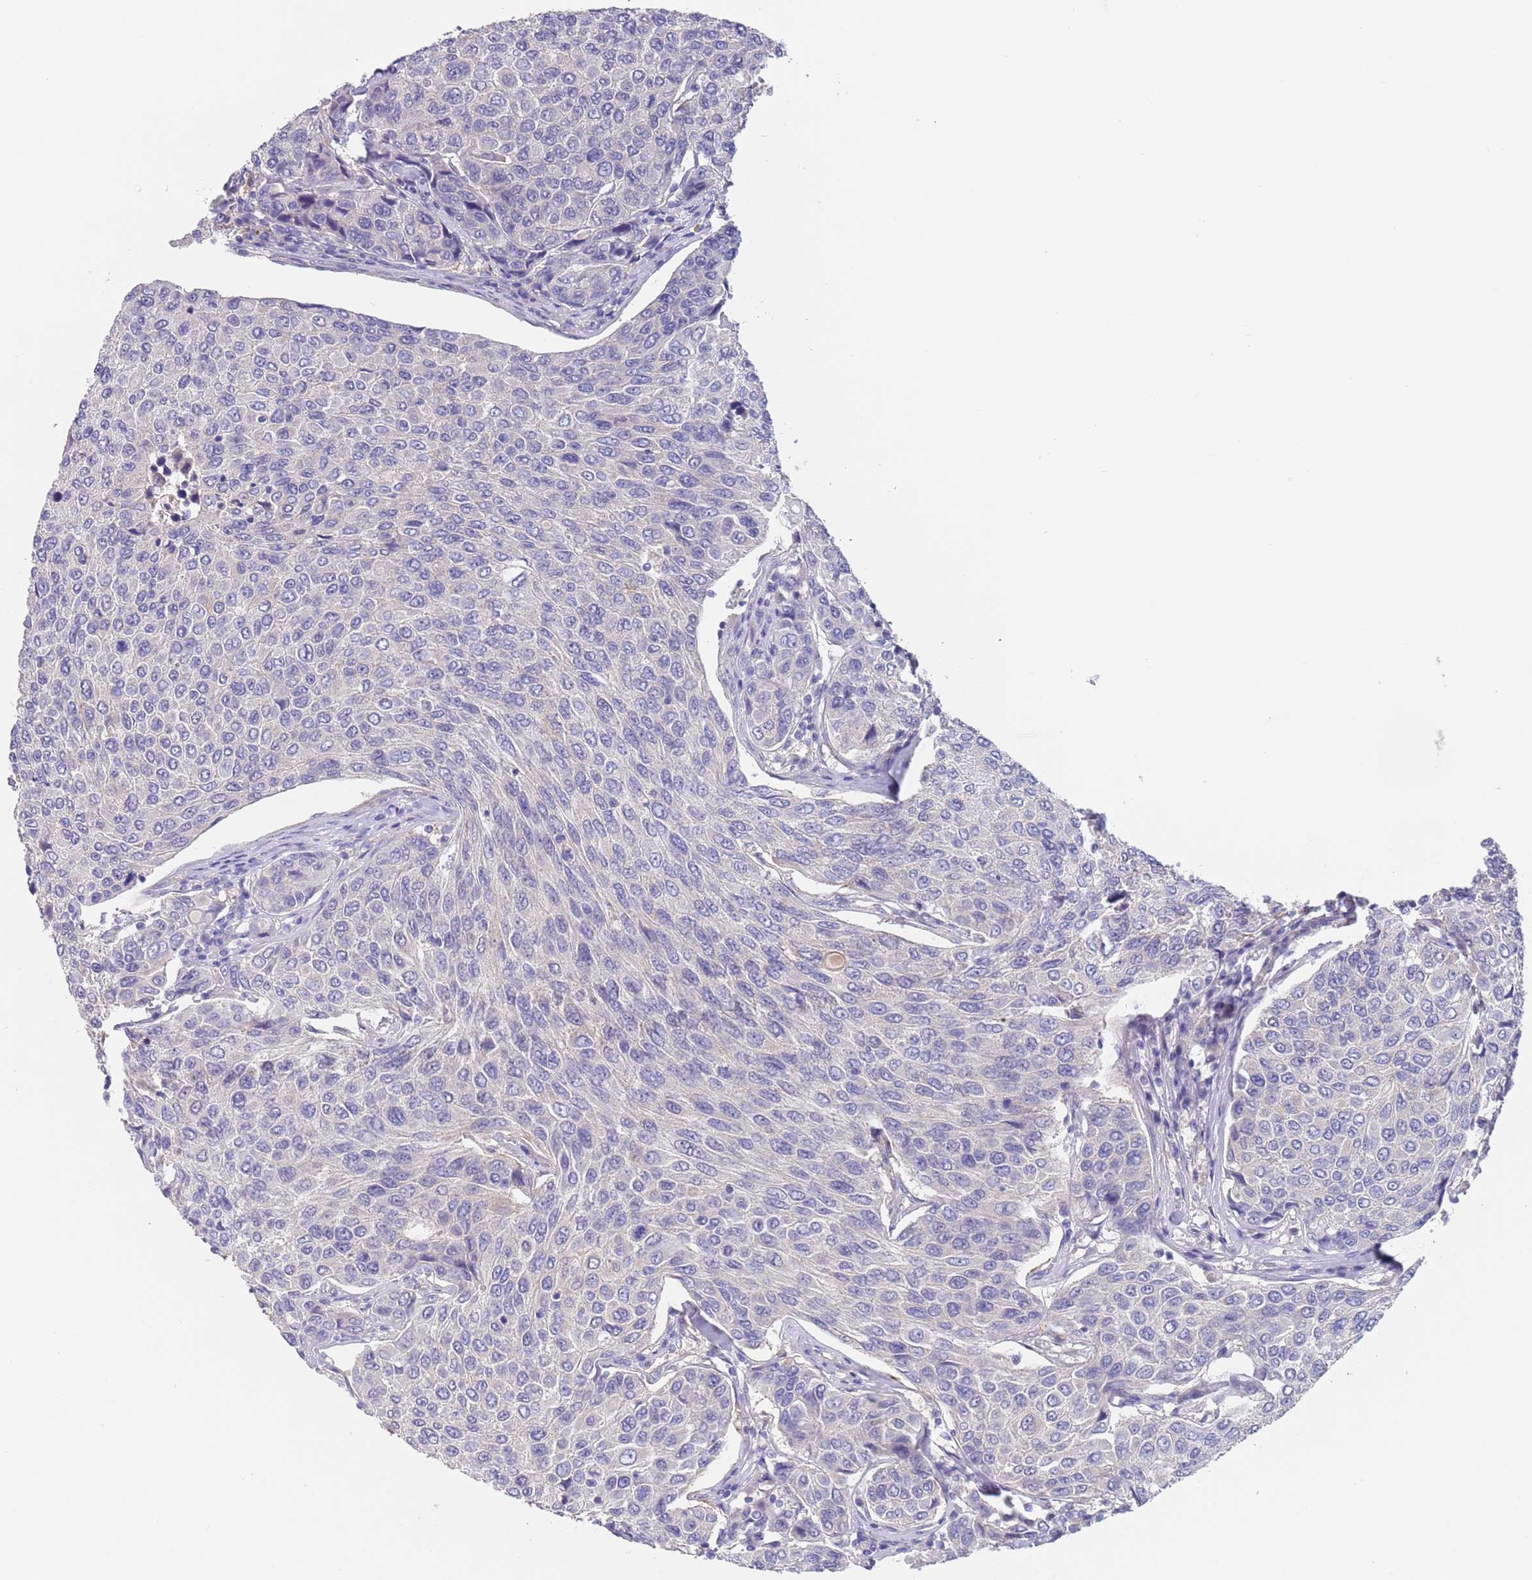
{"staining": {"intensity": "negative", "quantity": "none", "location": "none"}, "tissue": "breast cancer", "cell_type": "Tumor cells", "image_type": "cancer", "snomed": [{"axis": "morphology", "description": "Duct carcinoma"}, {"axis": "topography", "description": "Breast"}], "caption": "Histopathology image shows no protein expression in tumor cells of breast invasive ductal carcinoma tissue.", "gene": "RNF169", "patient": {"sex": "female", "age": 55}}